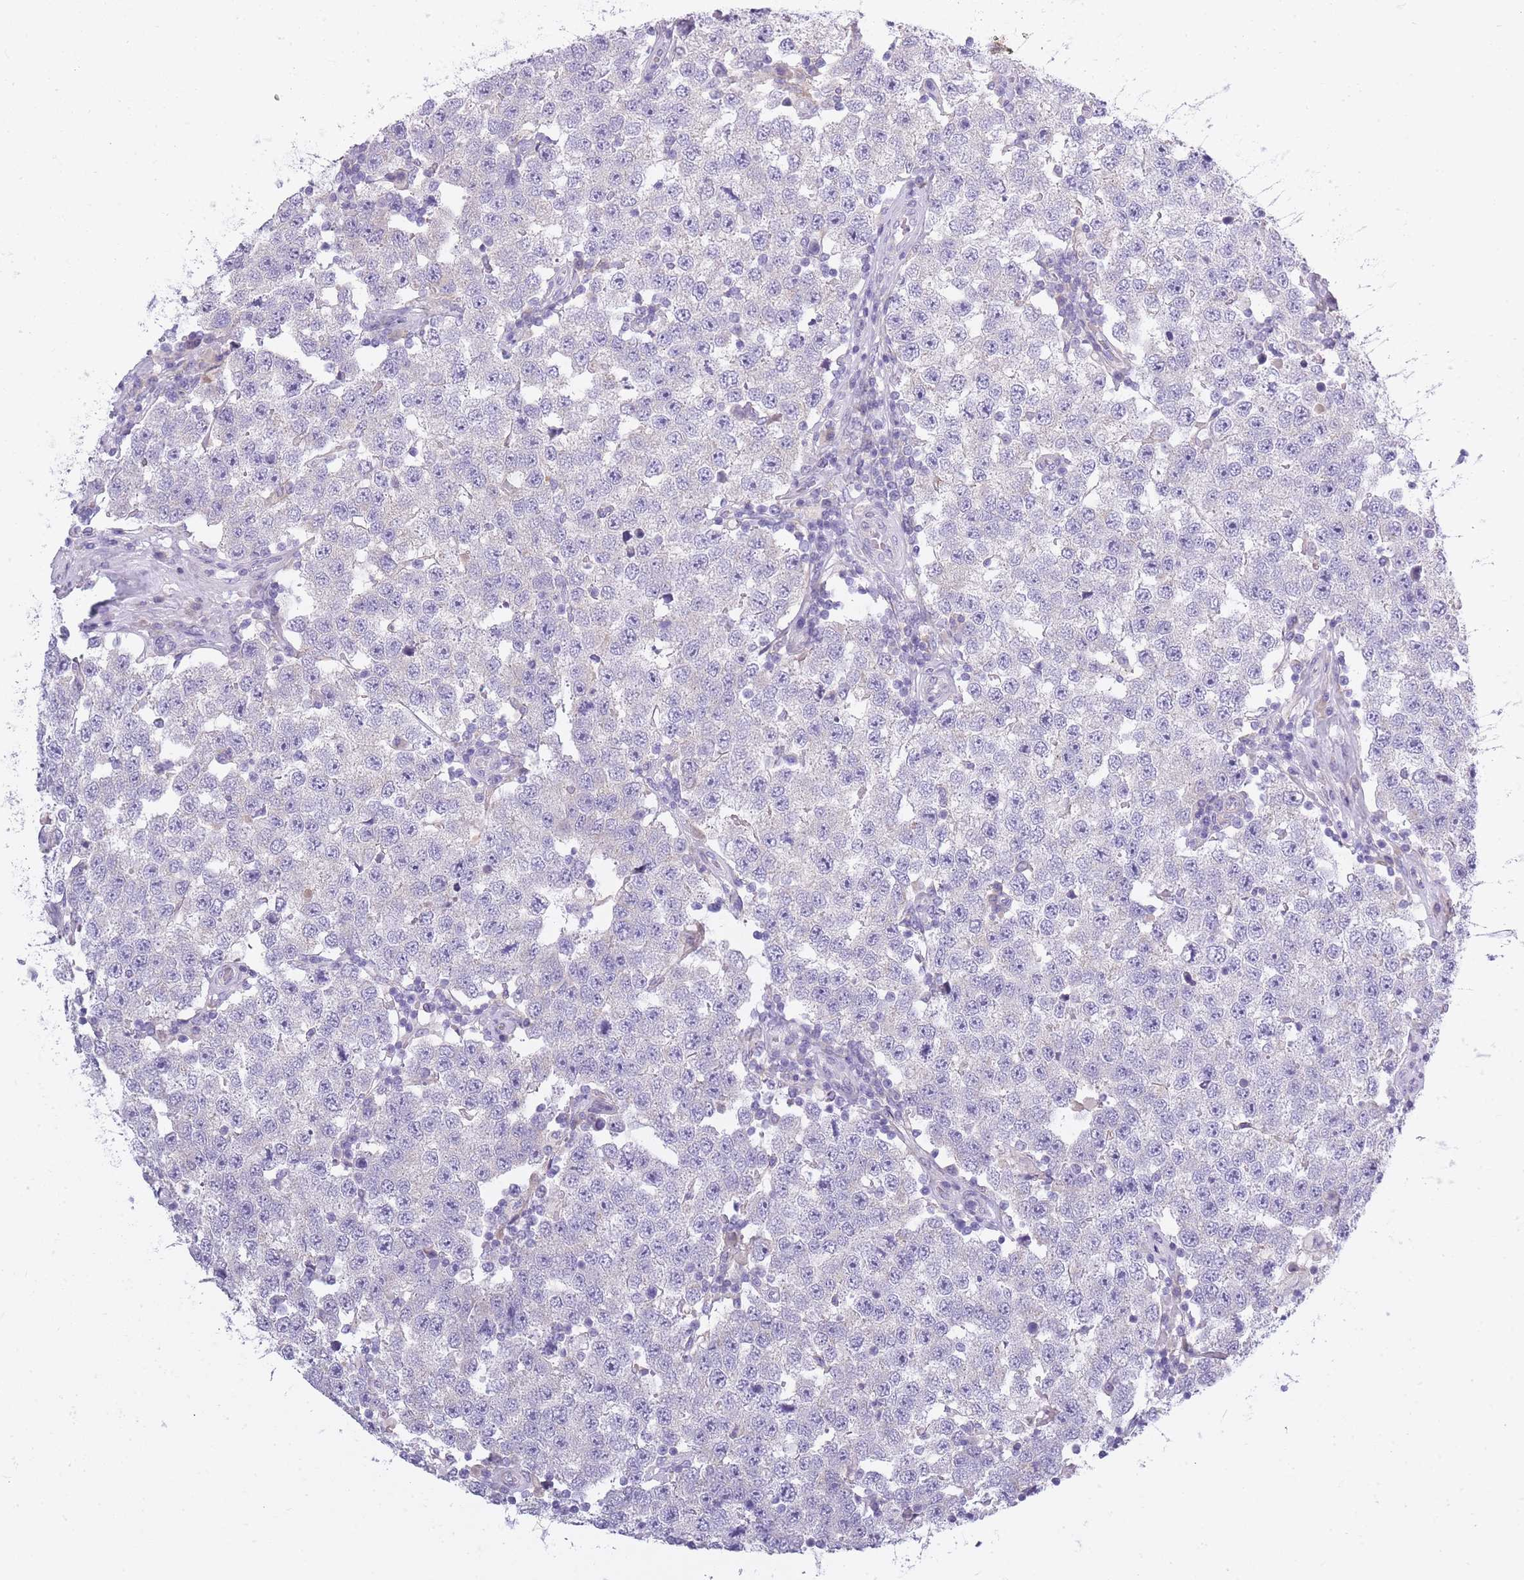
{"staining": {"intensity": "negative", "quantity": "none", "location": "none"}, "tissue": "testis cancer", "cell_type": "Tumor cells", "image_type": "cancer", "snomed": [{"axis": "morphology", "description": "Seminoma, NOS"}, {"axis": "topography", "description": "Testis"}], "caption": "Tumor cells show no significant protein positivity in testis seminoma. Brightfield microscopy of immunohistochemistry stained with DAB (3,3'-diaminobenzidine) (brown) and hematoxylin (blue), captured at high magnification.", "gene": "AP3M2", "patient": {"sex": "male", "age": 34}}